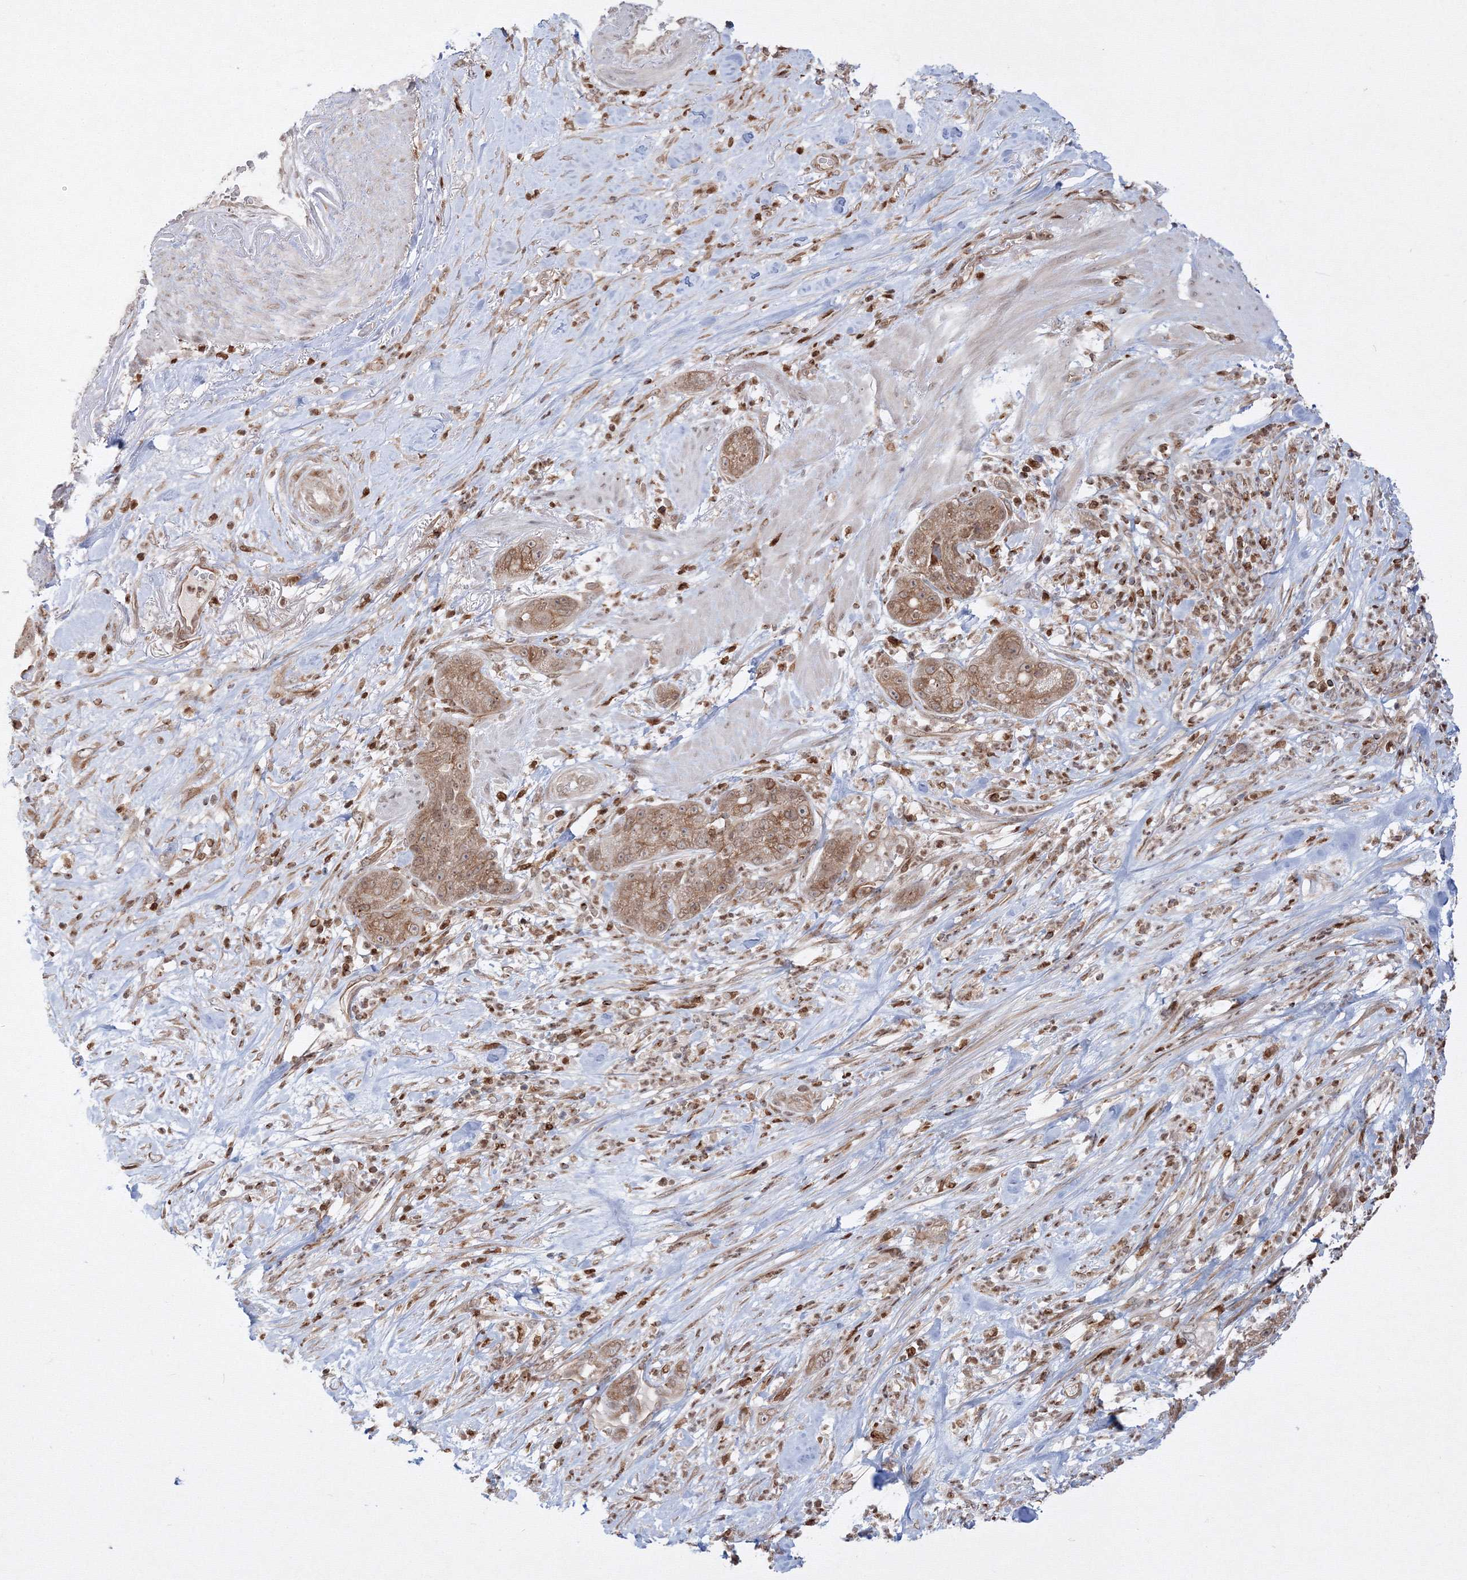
{"staining": {"intensity": "moderate", "quantity": ">75%", "location": "cytoplasmic/membranous"}, "tissue": "pancreatic cancer", "cell_type": "Tumor cells", "image_type": "cancer", "snomed": [{"axis": "morphology", "description": "Adenocarcinoma, NOS"}, {"axis": "topography", "description": "Pancreas"}], "caption": "Pancreatic cancer stained with a protein marker reveals moderate staining in tumor cells.", "gene": "TMEM50B", "patient": {"sex": "female", "age": 78}}